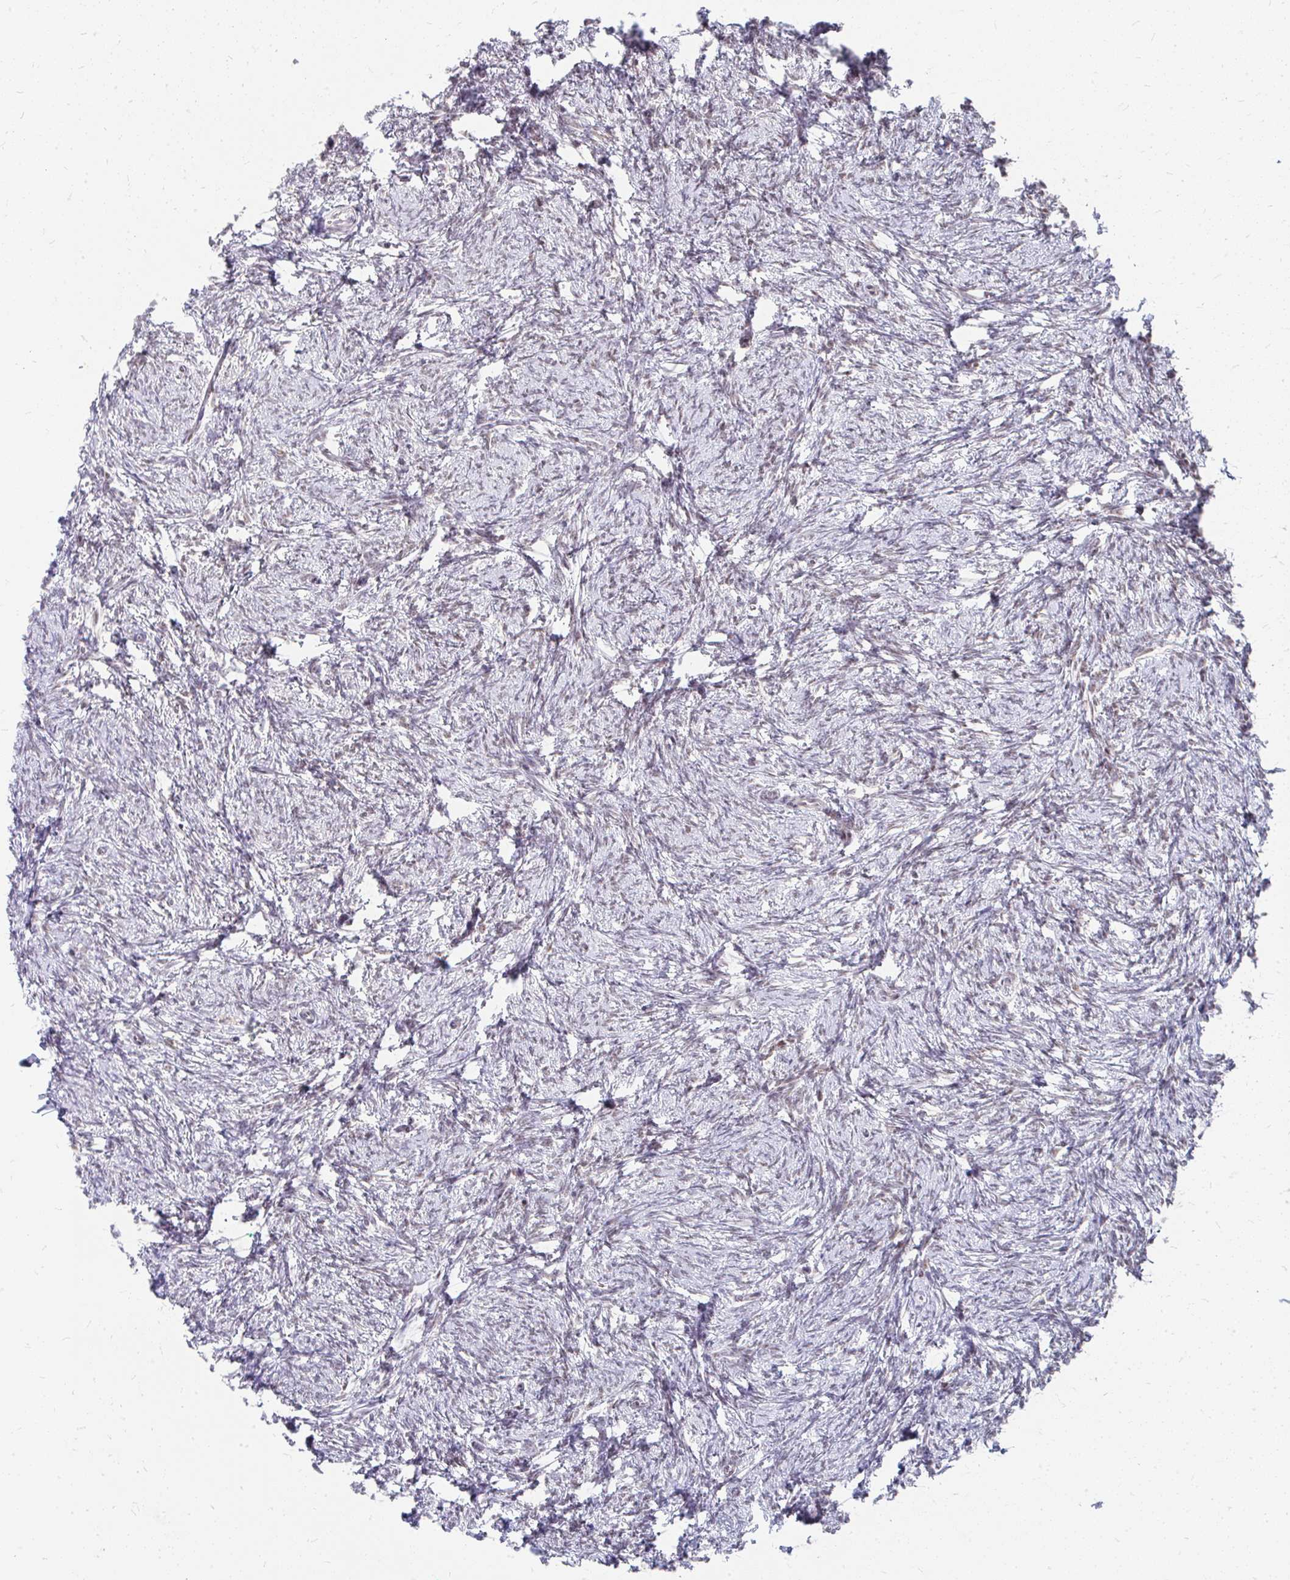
{"staining": {"intensity": "moderate", "quantity": ">75%", "location": "nuclear"}, "tissue": "ovary", "cell_type": "Follicle cells", "image_type": "normal", "snomed": [{"axis": "morphology", "description": "Normal tissue, NOS"}, {"axis": "topography", "description": "Ovary"}], "caption": "Immunohistochemistry (IHC) staining of benign ovary, which exhibits medium levels of moderate nuclear staining in approximately >75% of follicle cells indicating moderate nuclear protein positivity. The staining was performed using DAB (brown) for protein detection and nuclei were counterstained in hematoxylin (blue).", "gene": "GTF2H1", "patient": {"sex": "female", "age": 41}}